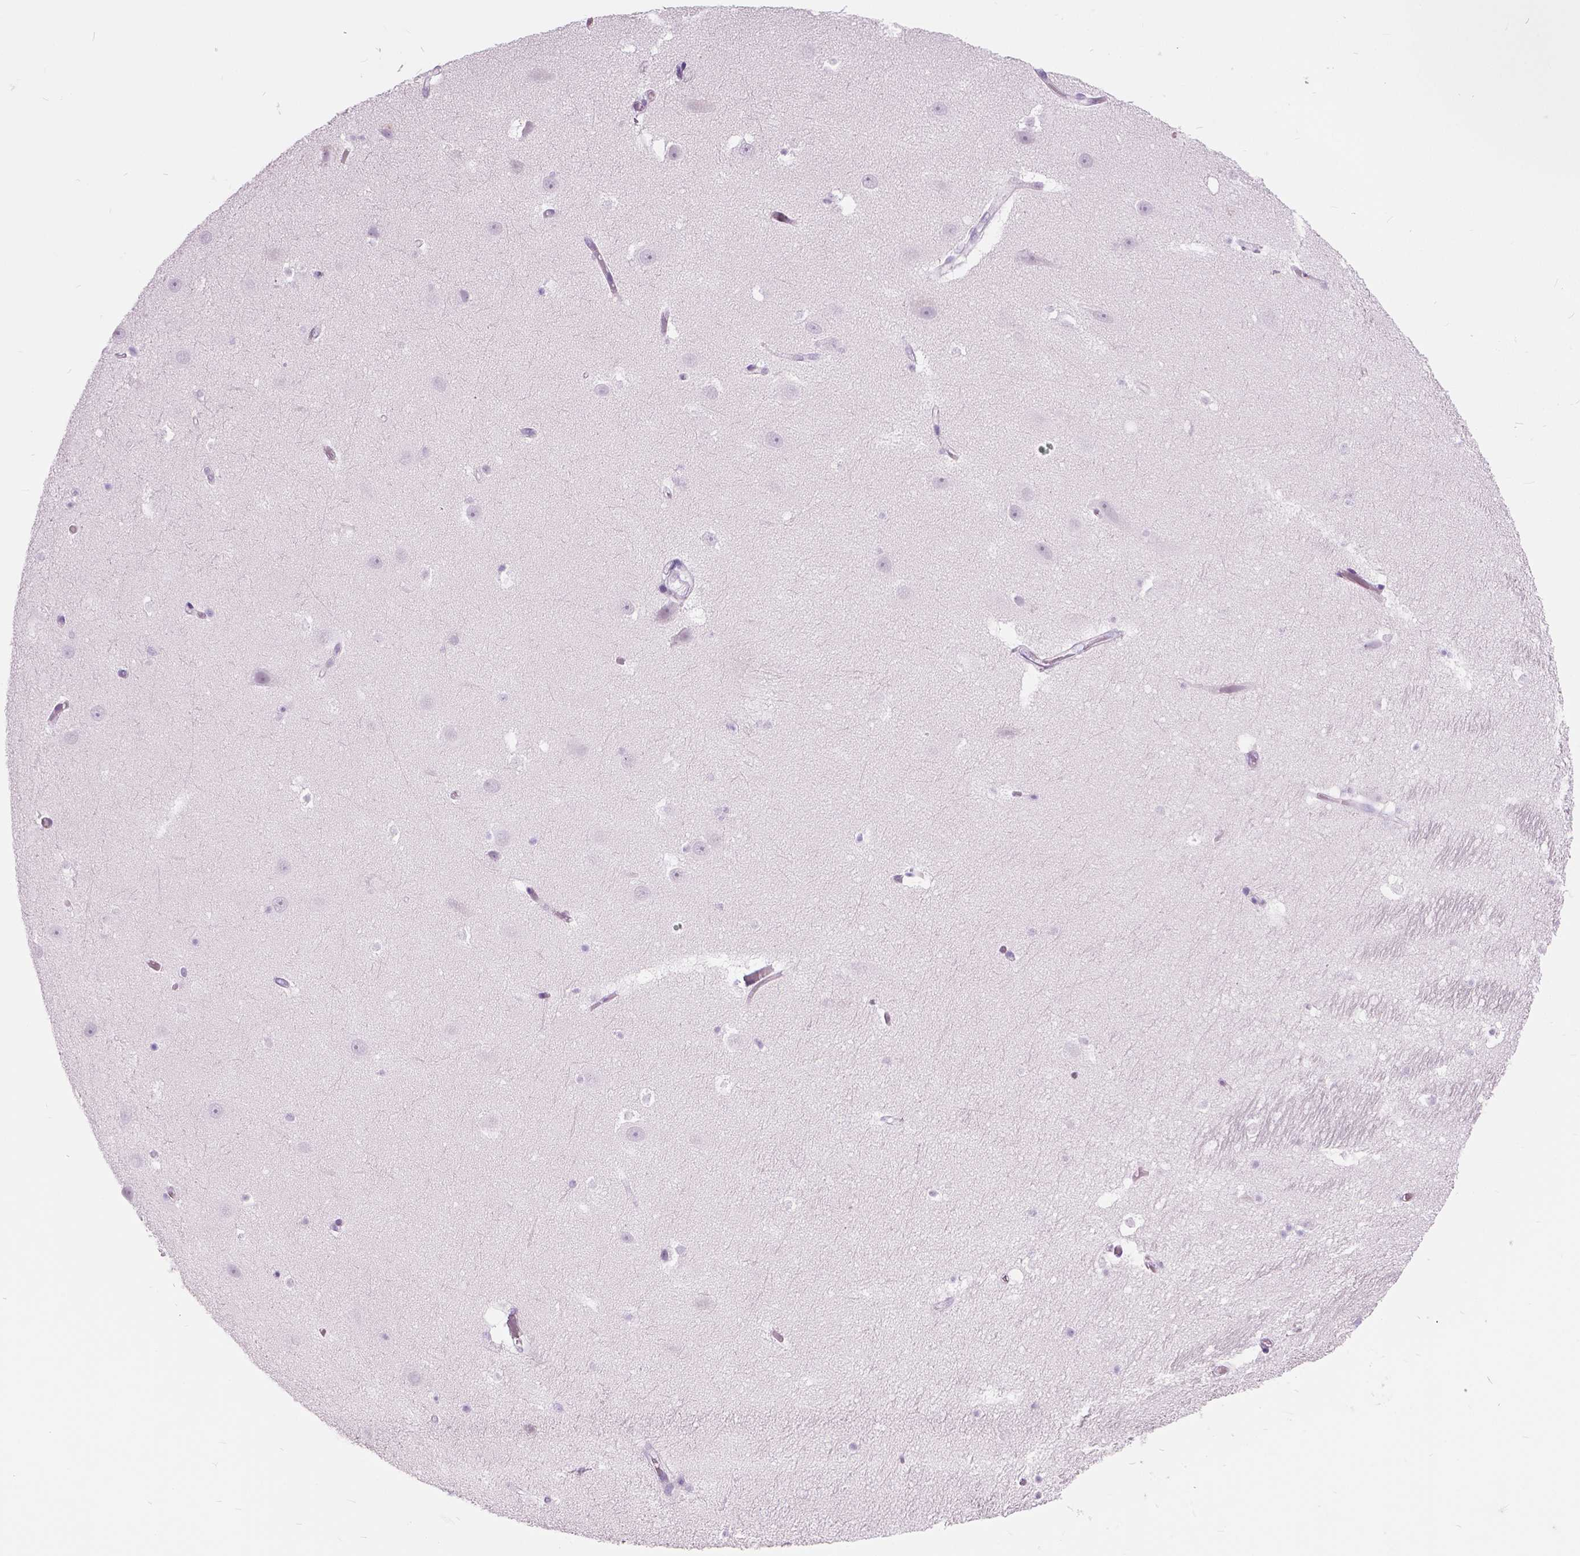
{"staining": {"intensity": "negative", "quantity": "none", "location": "none"}, "tissue": "hippocampus", "cell_type": "Glial cells", "image_type": "normal", "snomed": [{"axis": "morphology", "description": "Normal tissue, NOS"}, {"axis": "topography", "description": "Hippocampus"}], "caption": "Immunohistochemistry (IHC) histopathology image of unremarkable hippocampus: hippocampus stained with DAB shows no significant protein staining in glial cells.", "gene": "SFTPD", "patient": {"sex": "male", "age": 26}}